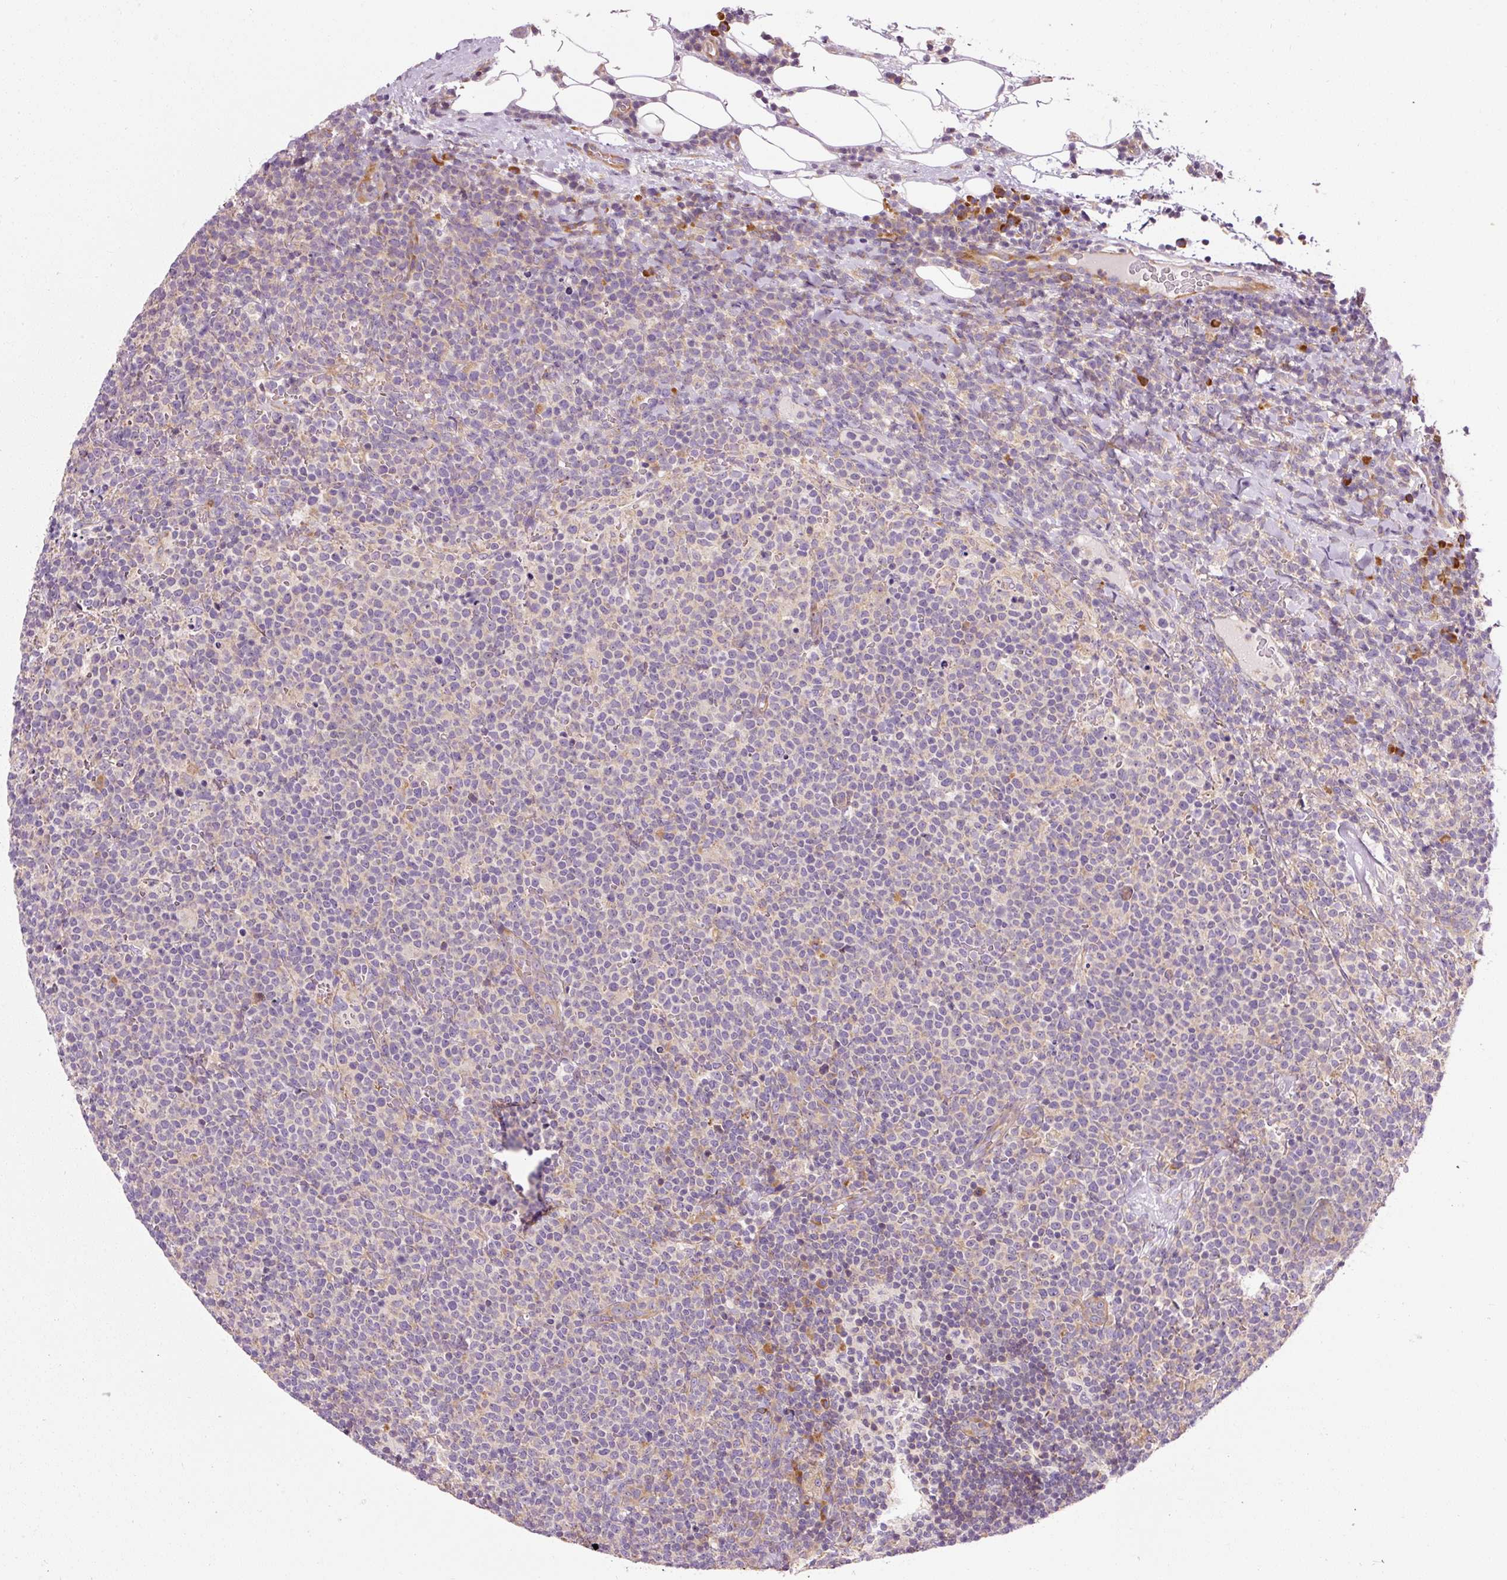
{"staining": {"intensity": "negative", "quantity": "none", "location": "none"}, "tissue": "lymphoma", "cell_type": "Tumor cells", "image_type": "cancer", "snomed": [{"axis": "morphology", "description": "Malignant lymphoma, non-Hodgkin's type, High grade"}, {"axis": "topography", "description": "Lymph node"}], "caption": "The micrograph displays no staining of tumor cells in lymphoma. (DAB (3,3'-diaminobenzidine) immunohistochemistry, high magnification).", "gene": "RPL10A", "patient": {"sex": "male", "age": 61}}